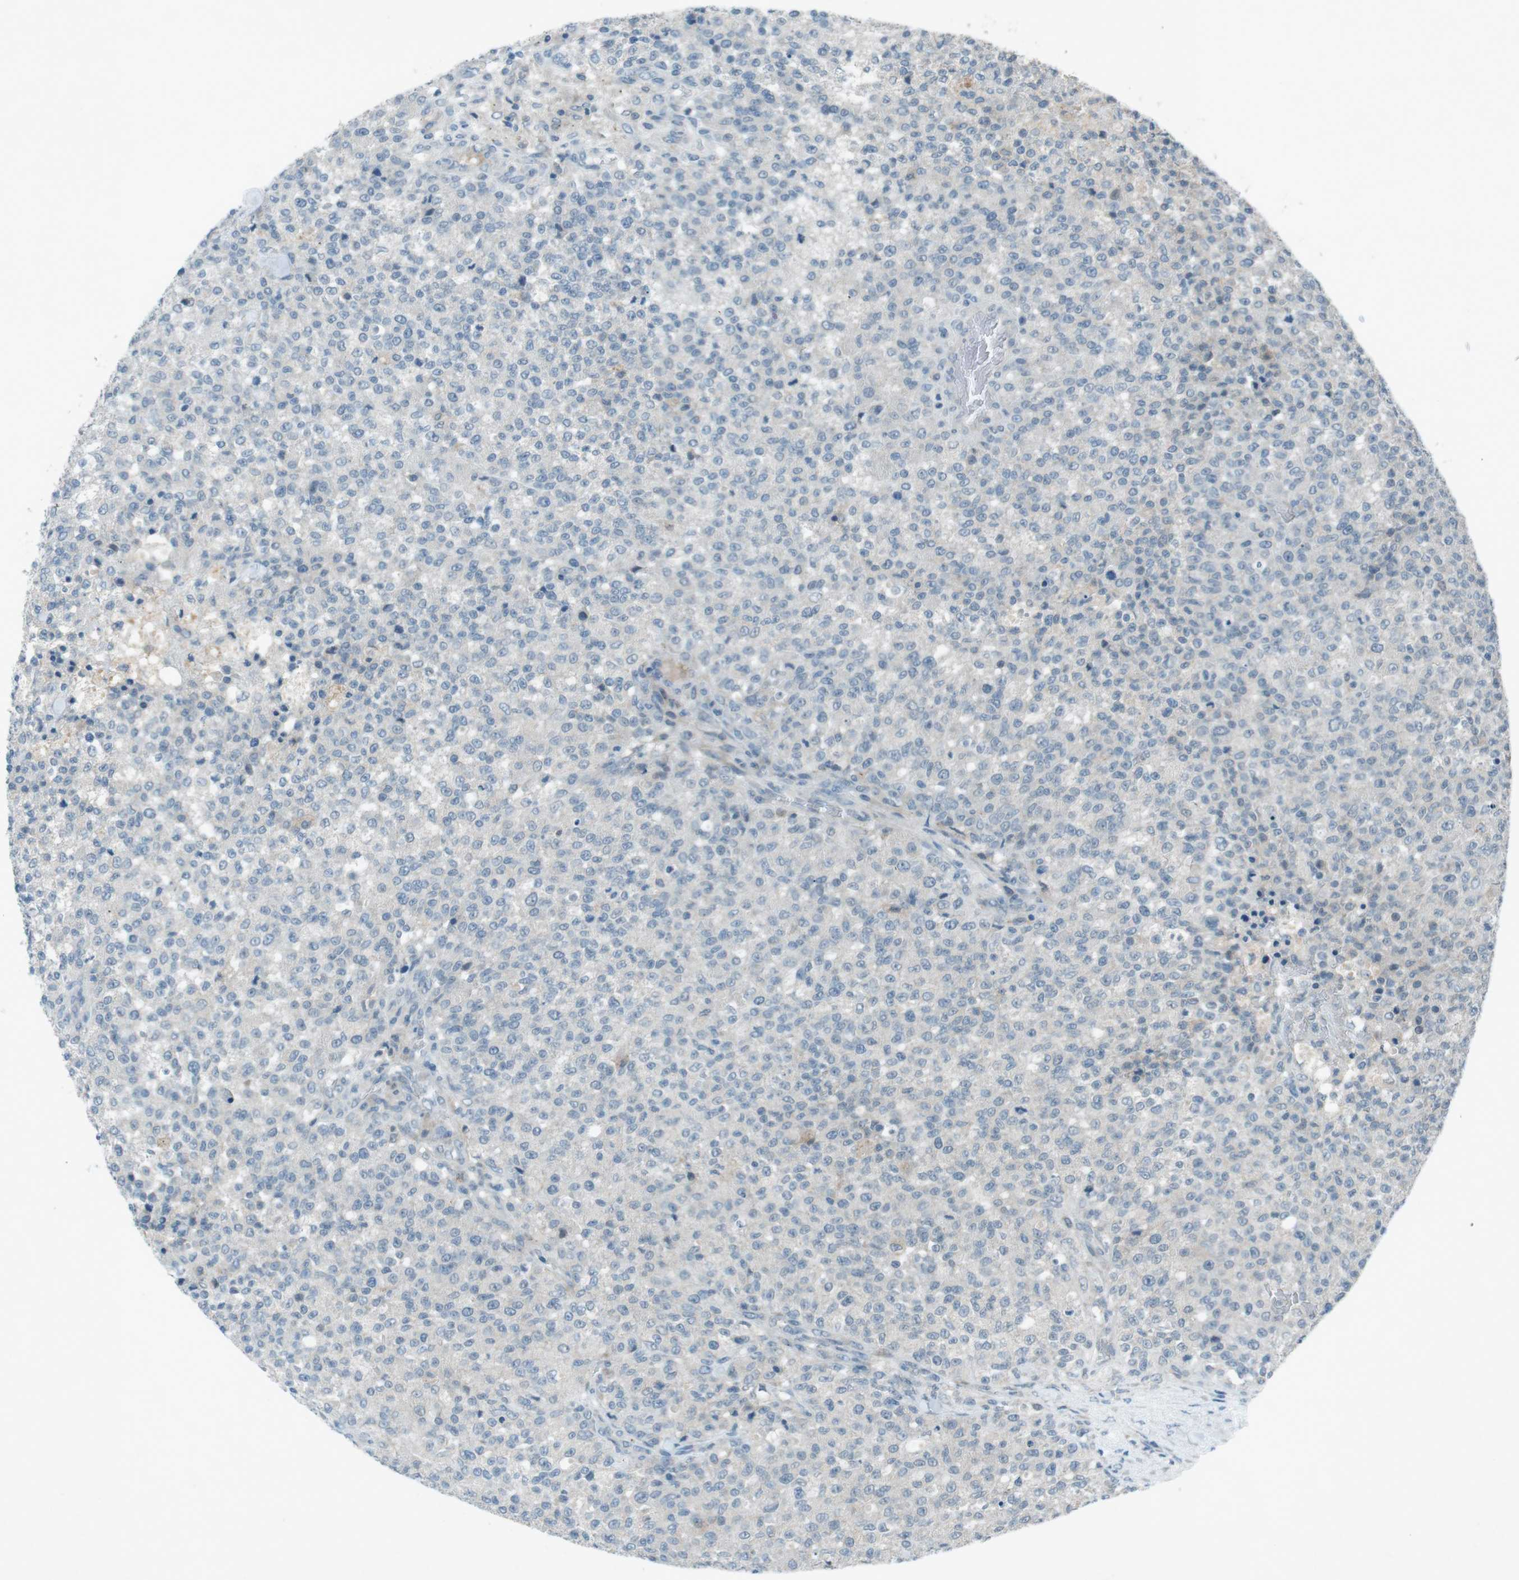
{"staining": {"intensity": "negative", "quantity": "none", "location": "none"}, "tissue": "testis cancer", "cell_type": "Tumor cells", "image_type": "cancer", "snomed": [{"axis": "morphology", "description": "Seminoma, NOS"}, {"axis": "topography", "description": "Testis"}], "caption": "There is no significant positivity in tumor cells of testis seminoma.", "gene": "FCRLA", "patient": {"sex": "male", "age": 59}}